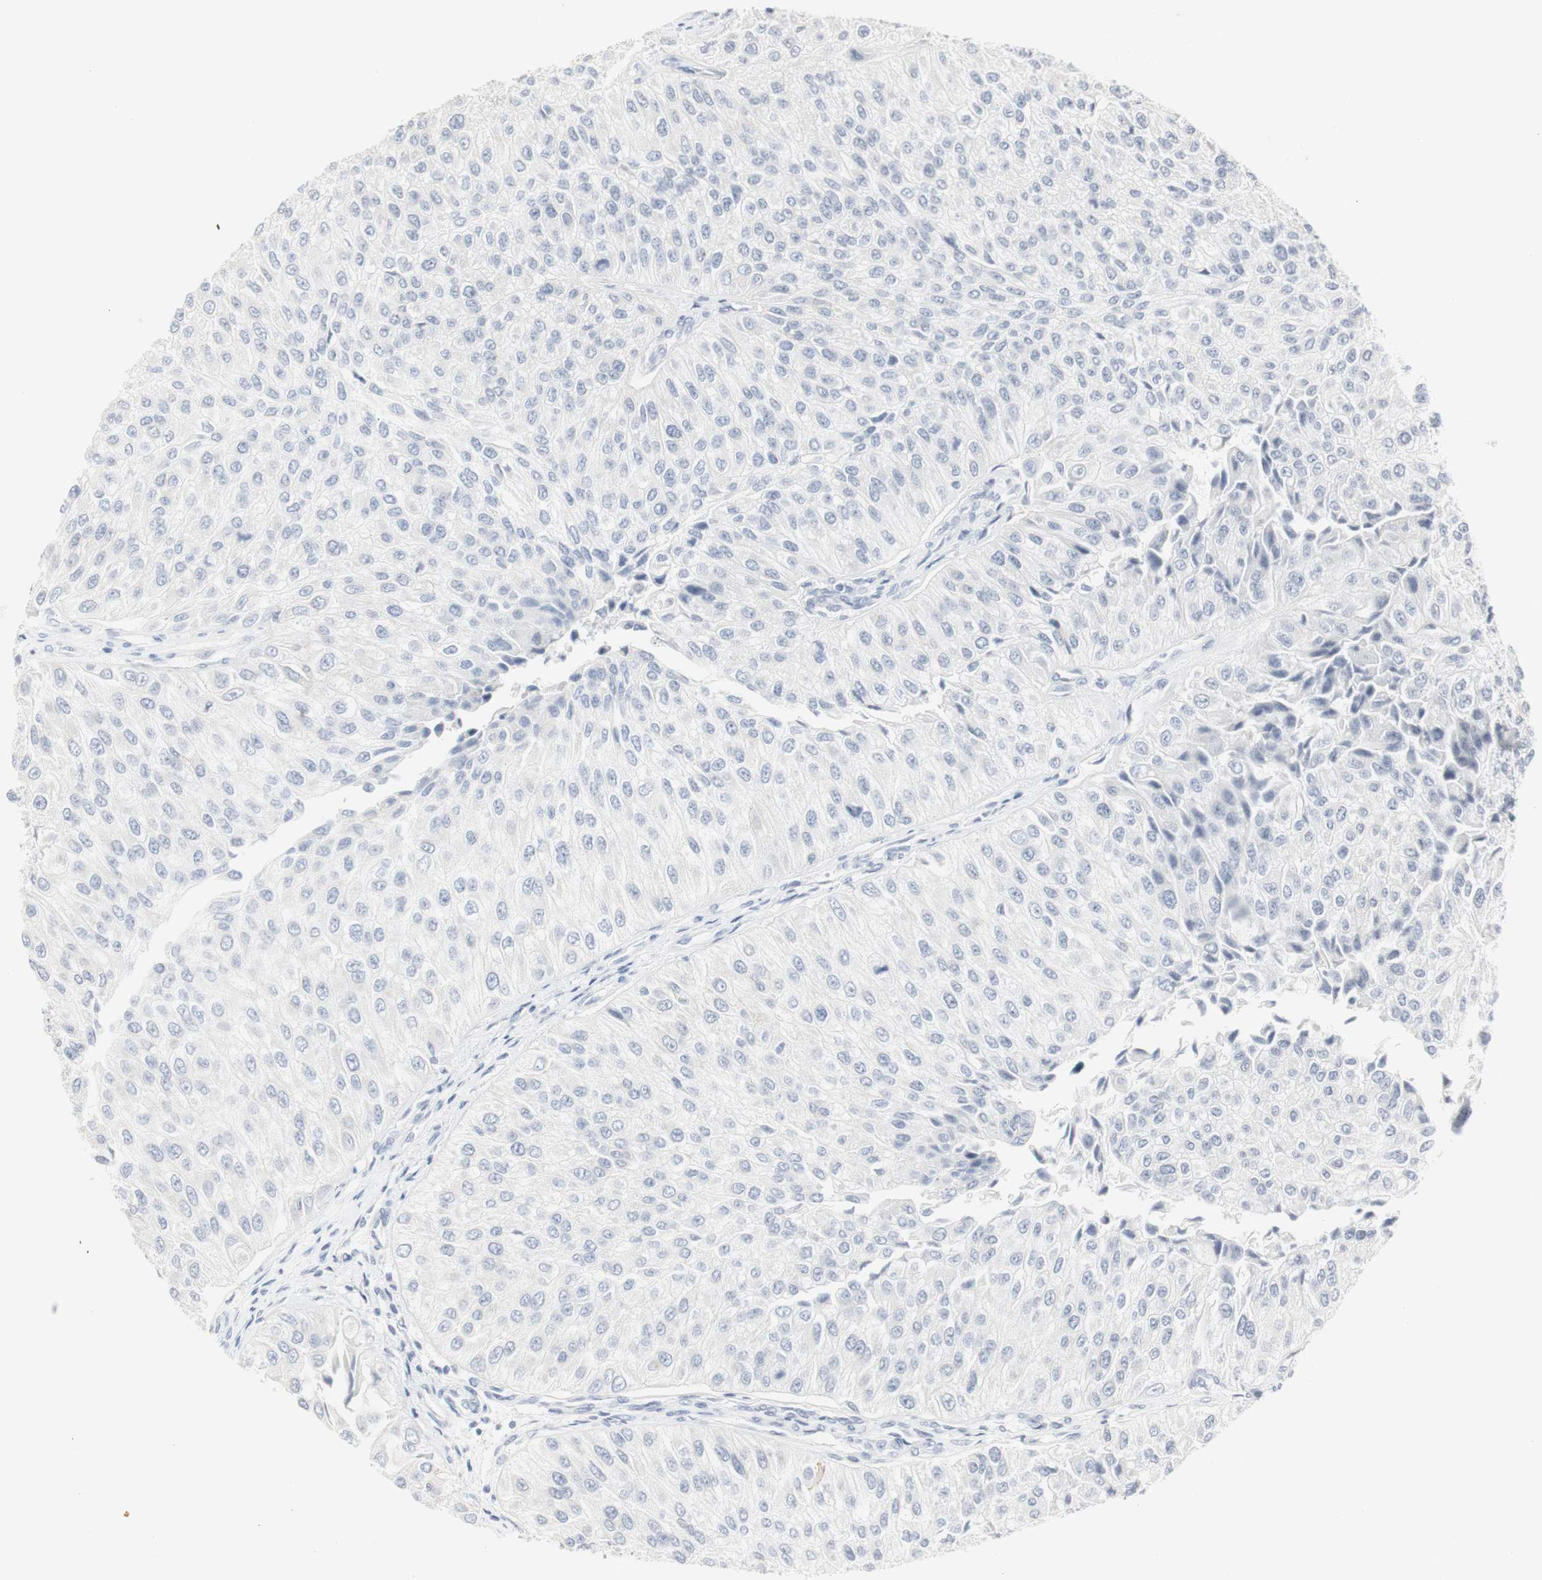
{"staining": {"intensity": "negative", "quantity": "none", "location": "none"}, "tissue": "urothelial cancer", "cell_type": "Tumor cells", "image_type": "cancer", "snomed": [{"axis": "morphology", "description": "Urothelial carcinoma, High grade"}, {"axis": "topography", "description": "Kidney"}, {"axis": "topography", "description": "Urinary bladder"}], "caption": "High-grade urothelial carcinoma stained for a protein using immunohistochemistry (IHC) reveals no staining tumor cells.", "gene": "DSC2", "patient": {"sex": "male", "age": 77}}